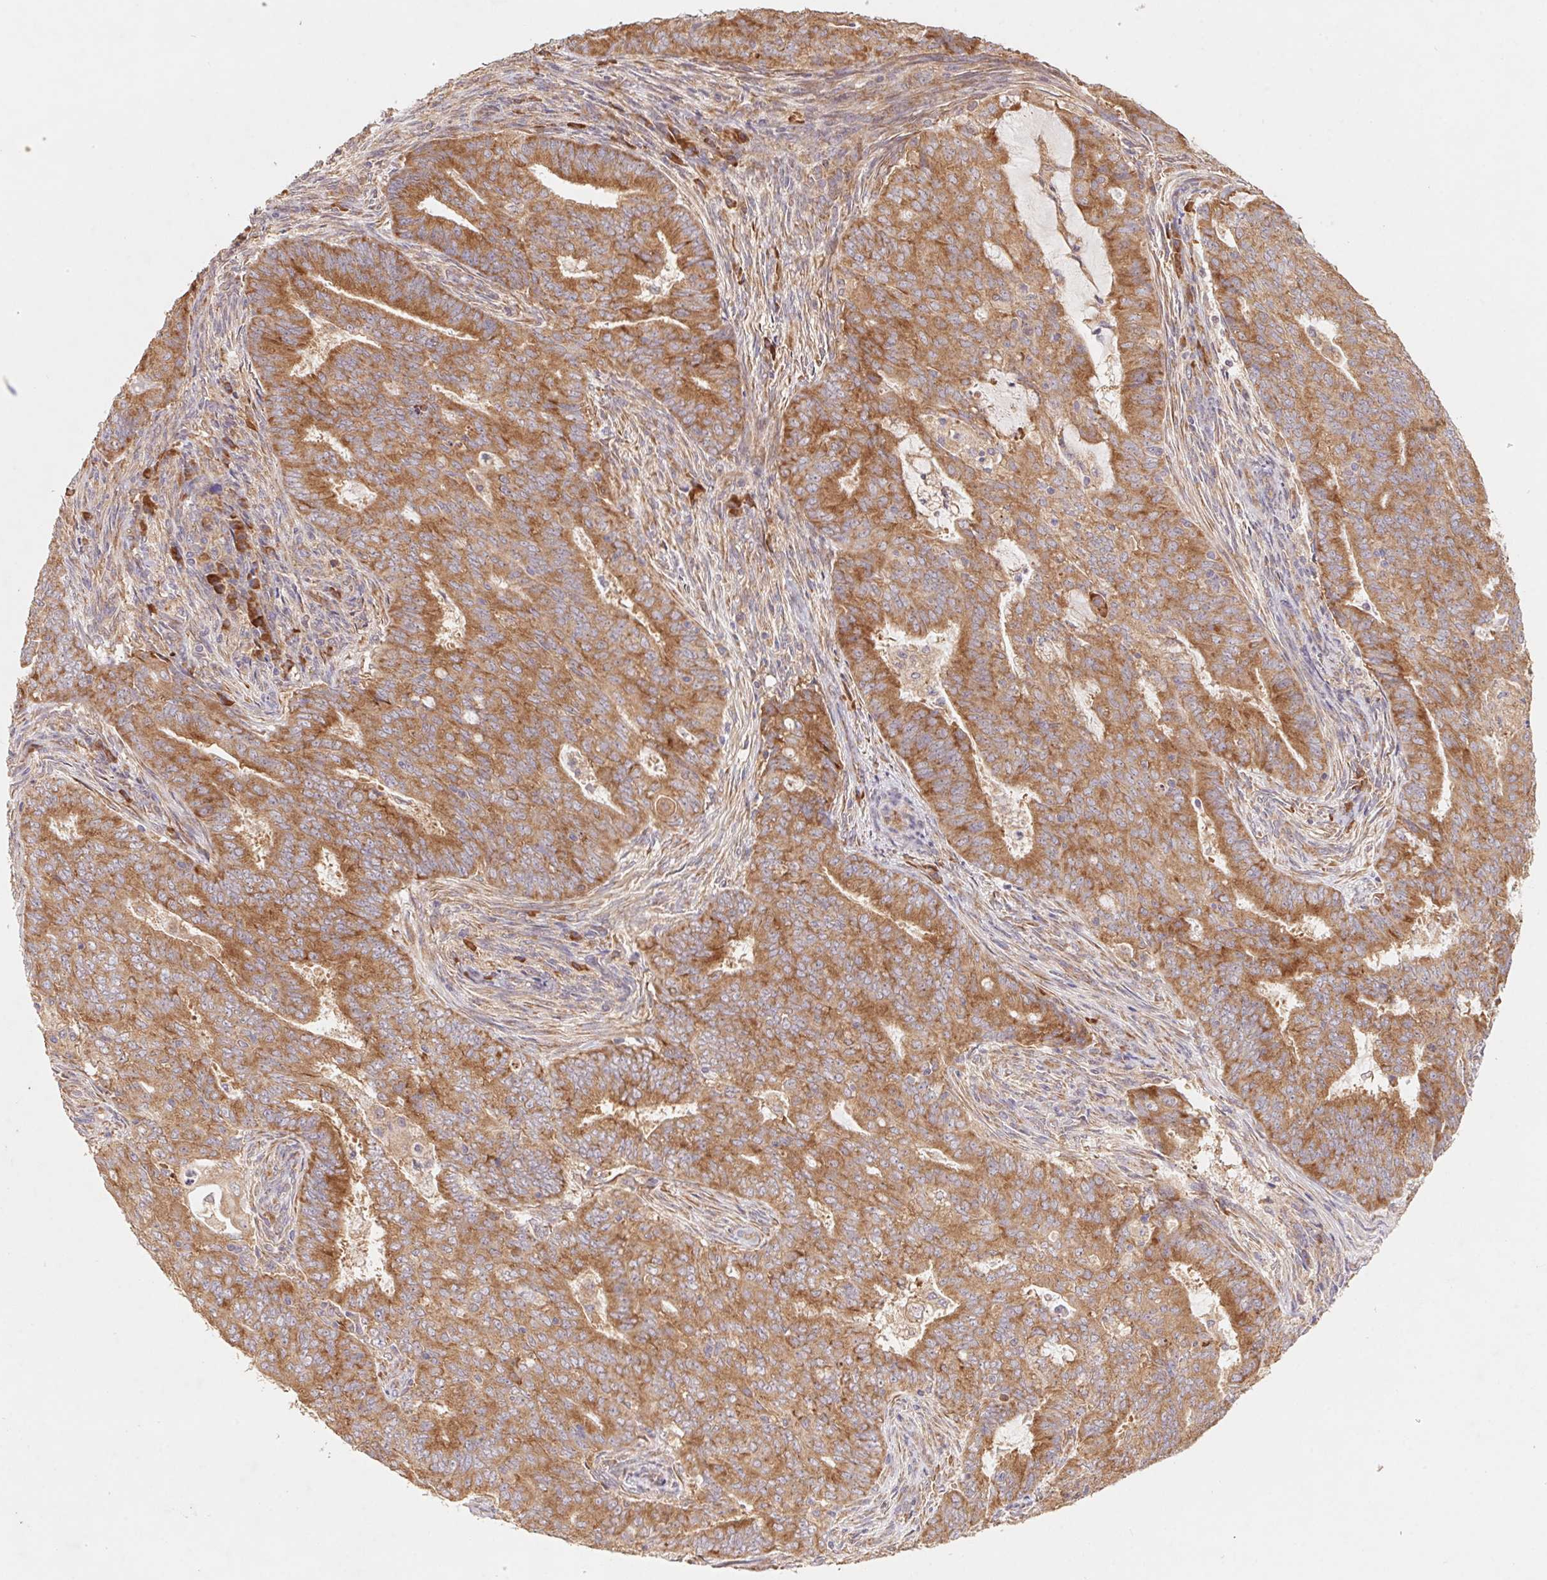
{"staining": {"intensity": "moderate", "quantity": ">75%", "location": "cytoplasmic/membranous"}, "tissue": "endometrial cancer", "cell_type": "Tumor cells", "image_type": "cancer", "snomed": [{"axis": "morphology", "description": "Adenocarcinoma, NOS"}, {"axis": "topography", "description": "Endometrium"}], "caption": "Approximately >75% of tumor cells in adenocarcinoma (endometrial) reveal moderate cytoplasmic/membranous protein positivity as visualized by brown immunohistochemical staining.", "gene": "RPL27A", "patient": {"sex": "female", "age": 62}}